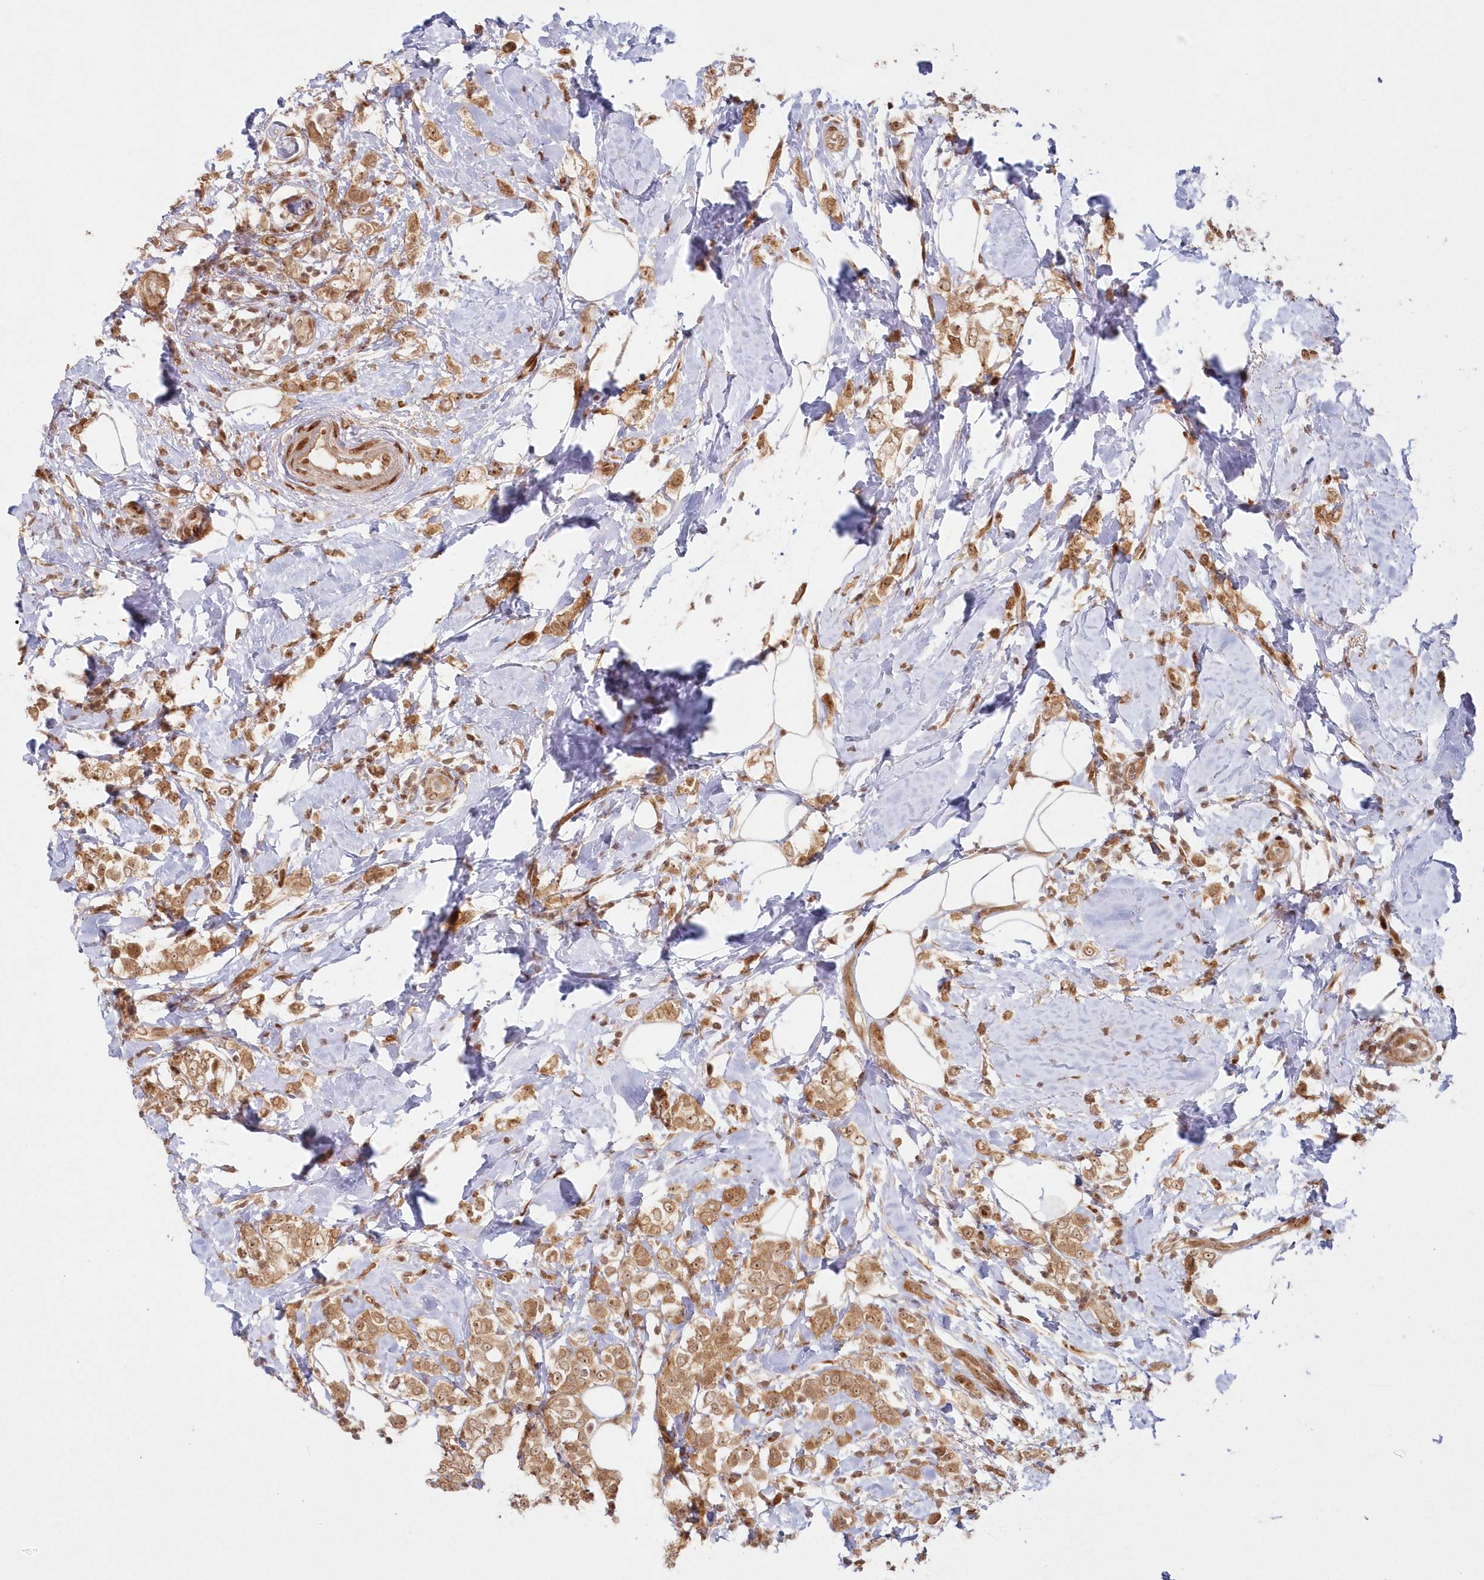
{"staining": {"intensity": "moderate", "quantity": ">75%", "location": "cytoplasmic/membranous,nuclear"}, "tissue": "breast cancer", "cell_type": "Tumor cells", "image_type": "cancer", "snomed": [{"axis": "morphology", "description": "Lobular carcinoma"}, {"axis": "topography", "description": "Breast"}], "caption": "A medium amount of moderate cytoplasmic/membranous and nuclear positivity is identified in about >75% of tumor cells in breast lobular carcinoma tissue.", "gene": "TOGARAM2", "patient": {"sex": "female", "age": 47}}